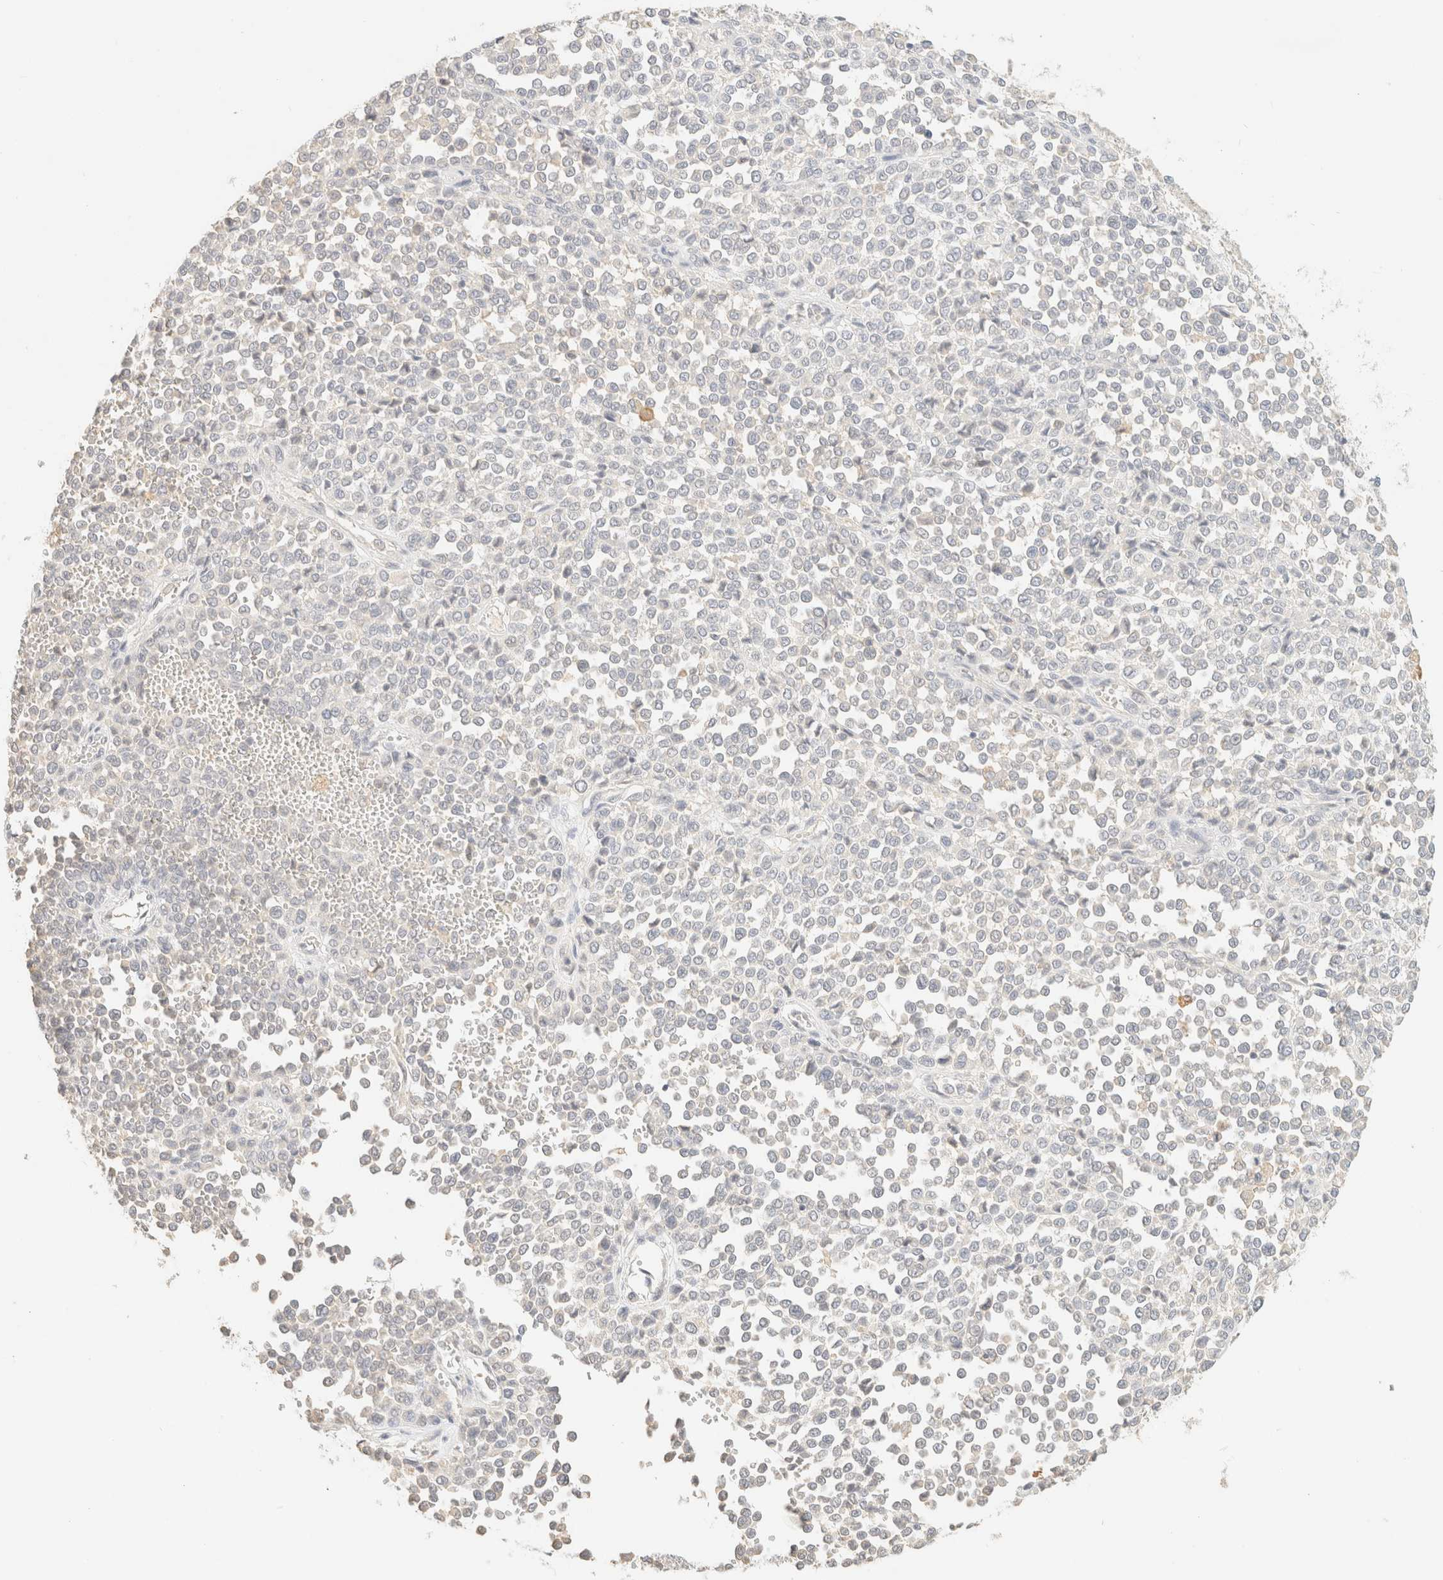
{"staining": {"intensity": "negative", "quantity": "none", "location": "none"}, "tissue": "melanoma", "cell_type": "Tumor cells", "image_type": "cancer", "snomed": [{"axis": "morphology", "description": "Malignant melanoma, Metastatic site"}, {"axis": "topography", "description": "Pancreas"}], "caption": "Melanoma was stained to show a protein in brown. There is no significant positivity in tumor cells.", "gene": "TIMD4", "patient": {"sex": "female", "age": 30}}